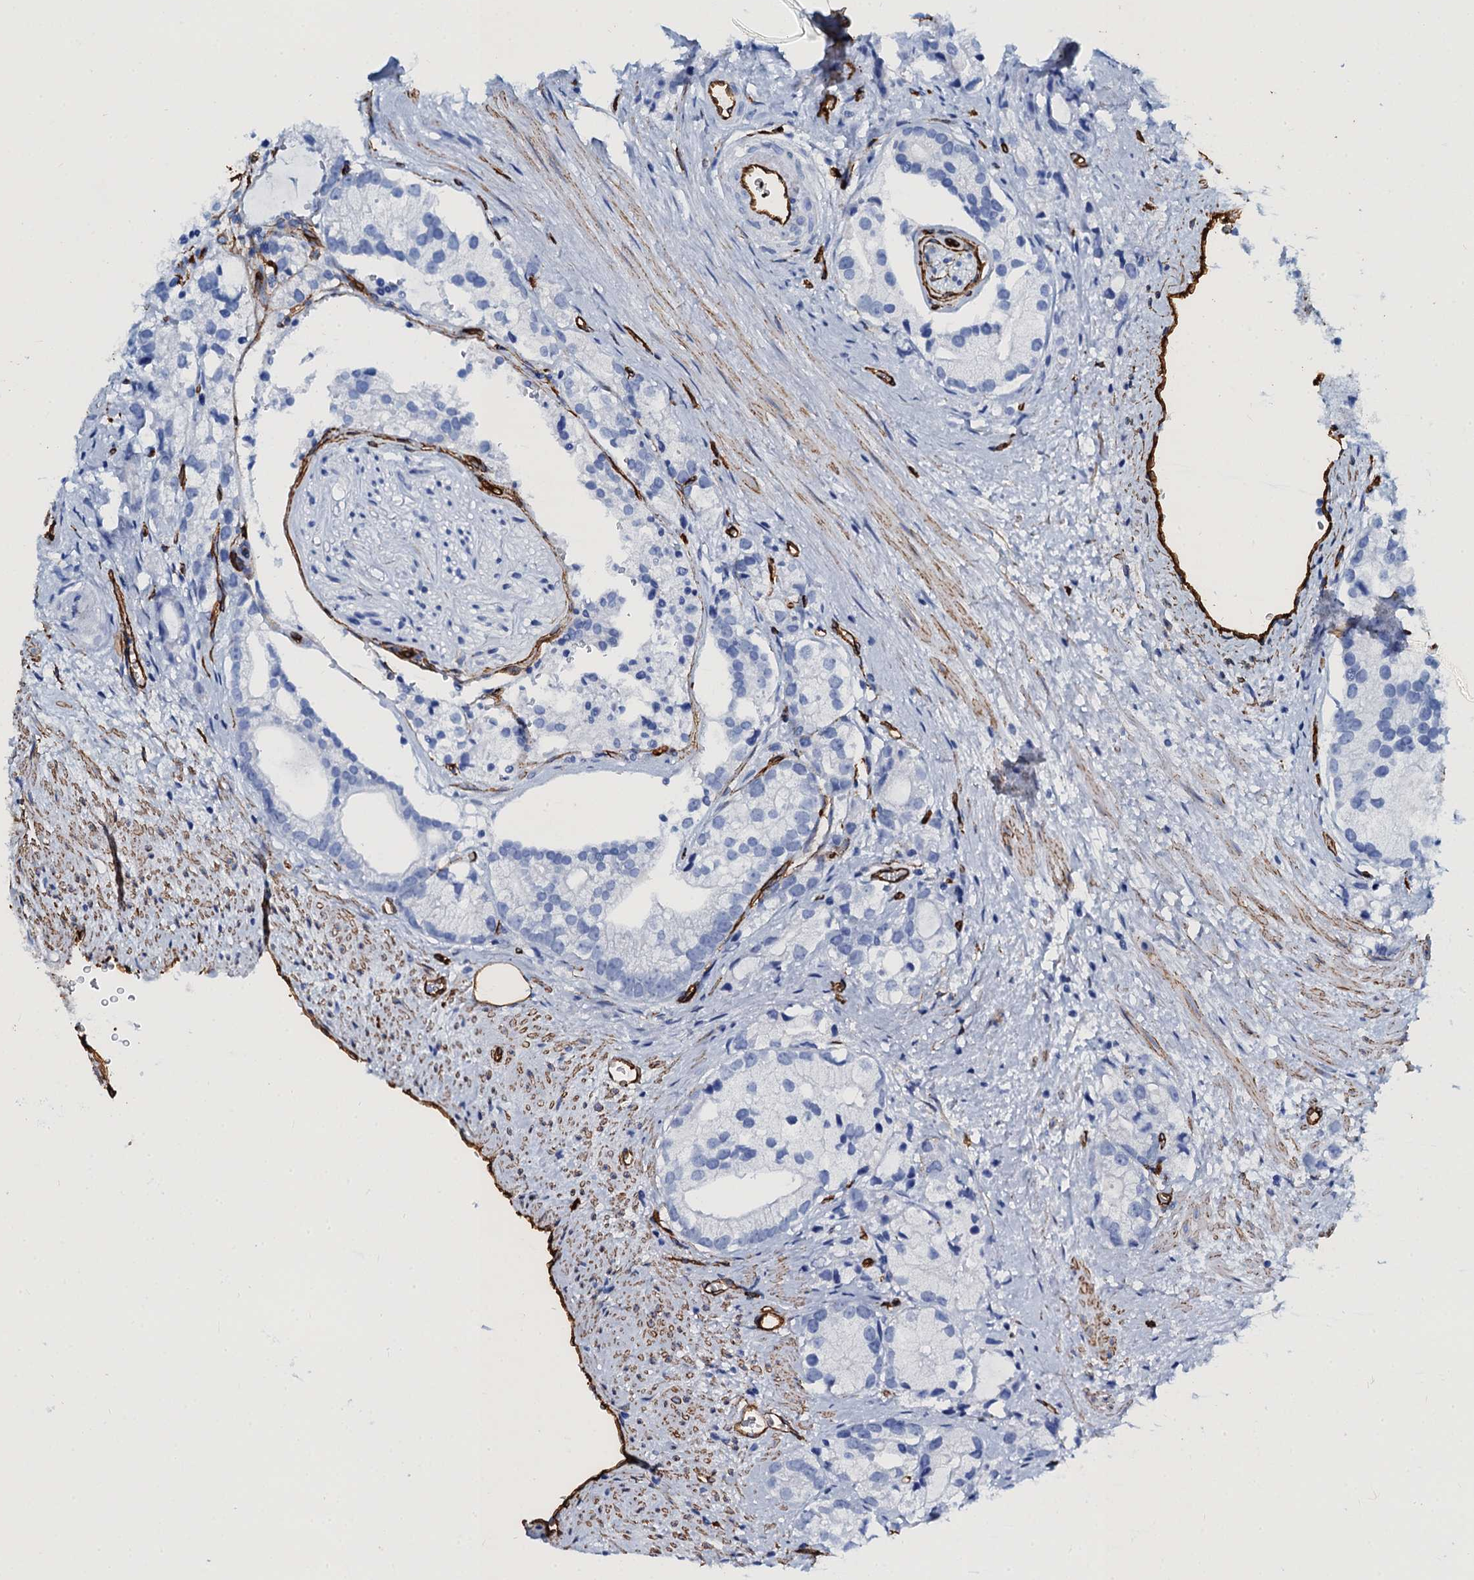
{"staining": {"intensity": "negative", "quantity": "none", "location": "none"}, "tissue": "prostate cancer", "cell_type": "Tumor cells", "image_type": "cancer", "snomed": [{"axis": "morphology", "description": "Adenocarcinoma, High grade"}, {"axis": "topography", "description": "Prostate"}], "caption": "DAB (3,3'-diaminobenzidine) immunohistochemical staining of prostate high-grade adenocarcinoma displays no significant staining in tumor cells.", "gene": "CAVIN2", "patient": {"sex": "male", "age": 75}}